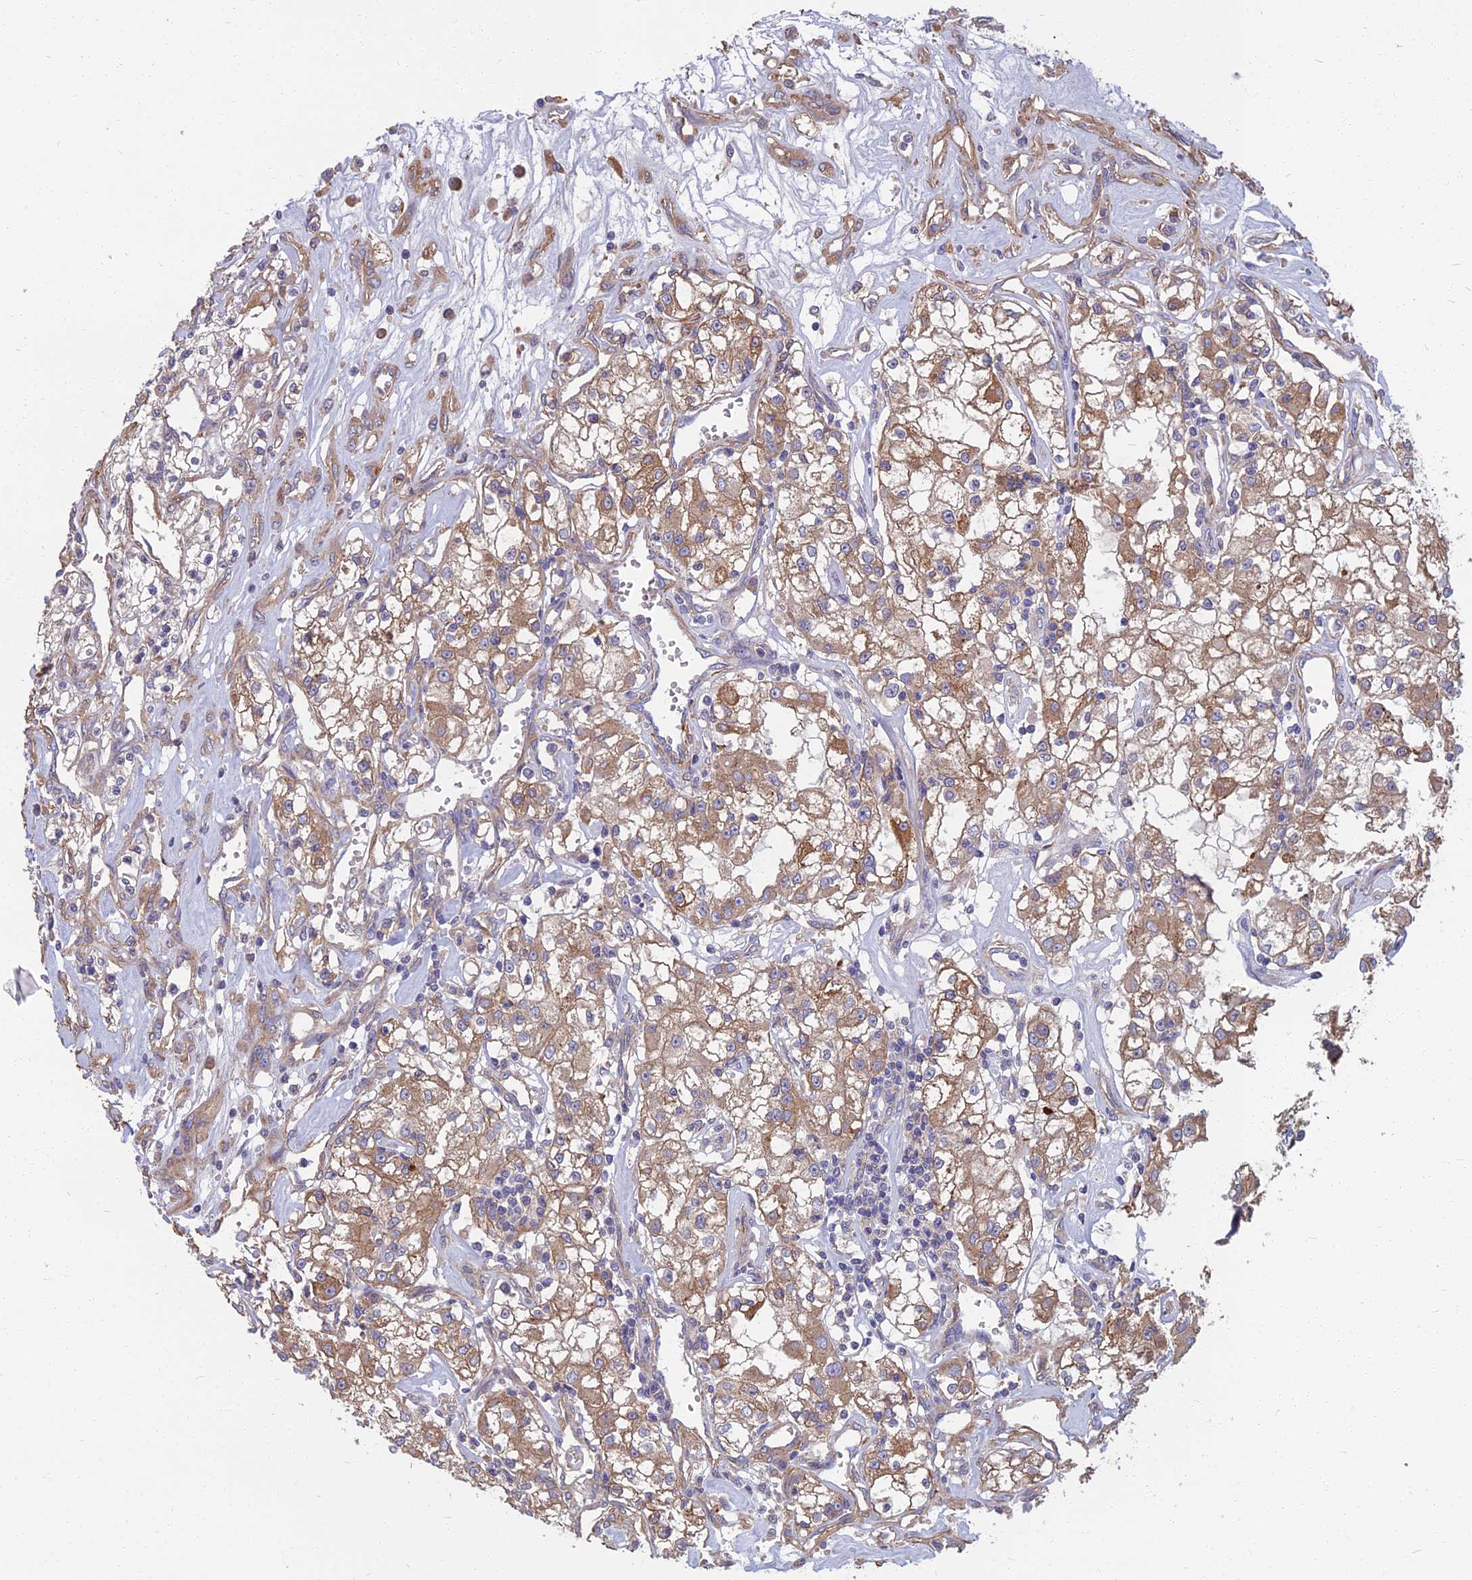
{"staining": {"intensity": "weak", "quantity": "25%-75%", "location": "cytoplasmic/membranous"}, "tissue": "renal cancer", "cell_type": "Tumor cells", "image_type": "cancer", "snomed": [{"axis": "morphology", "description": "Adenocarcinoma, NOS"}, {"axis": "topography", "description": "Kidney"}], "caption": "Protein expression analysis of adenocarcinoma (renal) exhibits weak cytoplasmic/membranous positivity in about 25%-75% of tumor cells. (DAB (3,3'-diaminobenzidine) = brown stain, brightfield microscopy at high magnification).", "gene": "WDR24", "patient": {"sex": "female", "age": 59}}